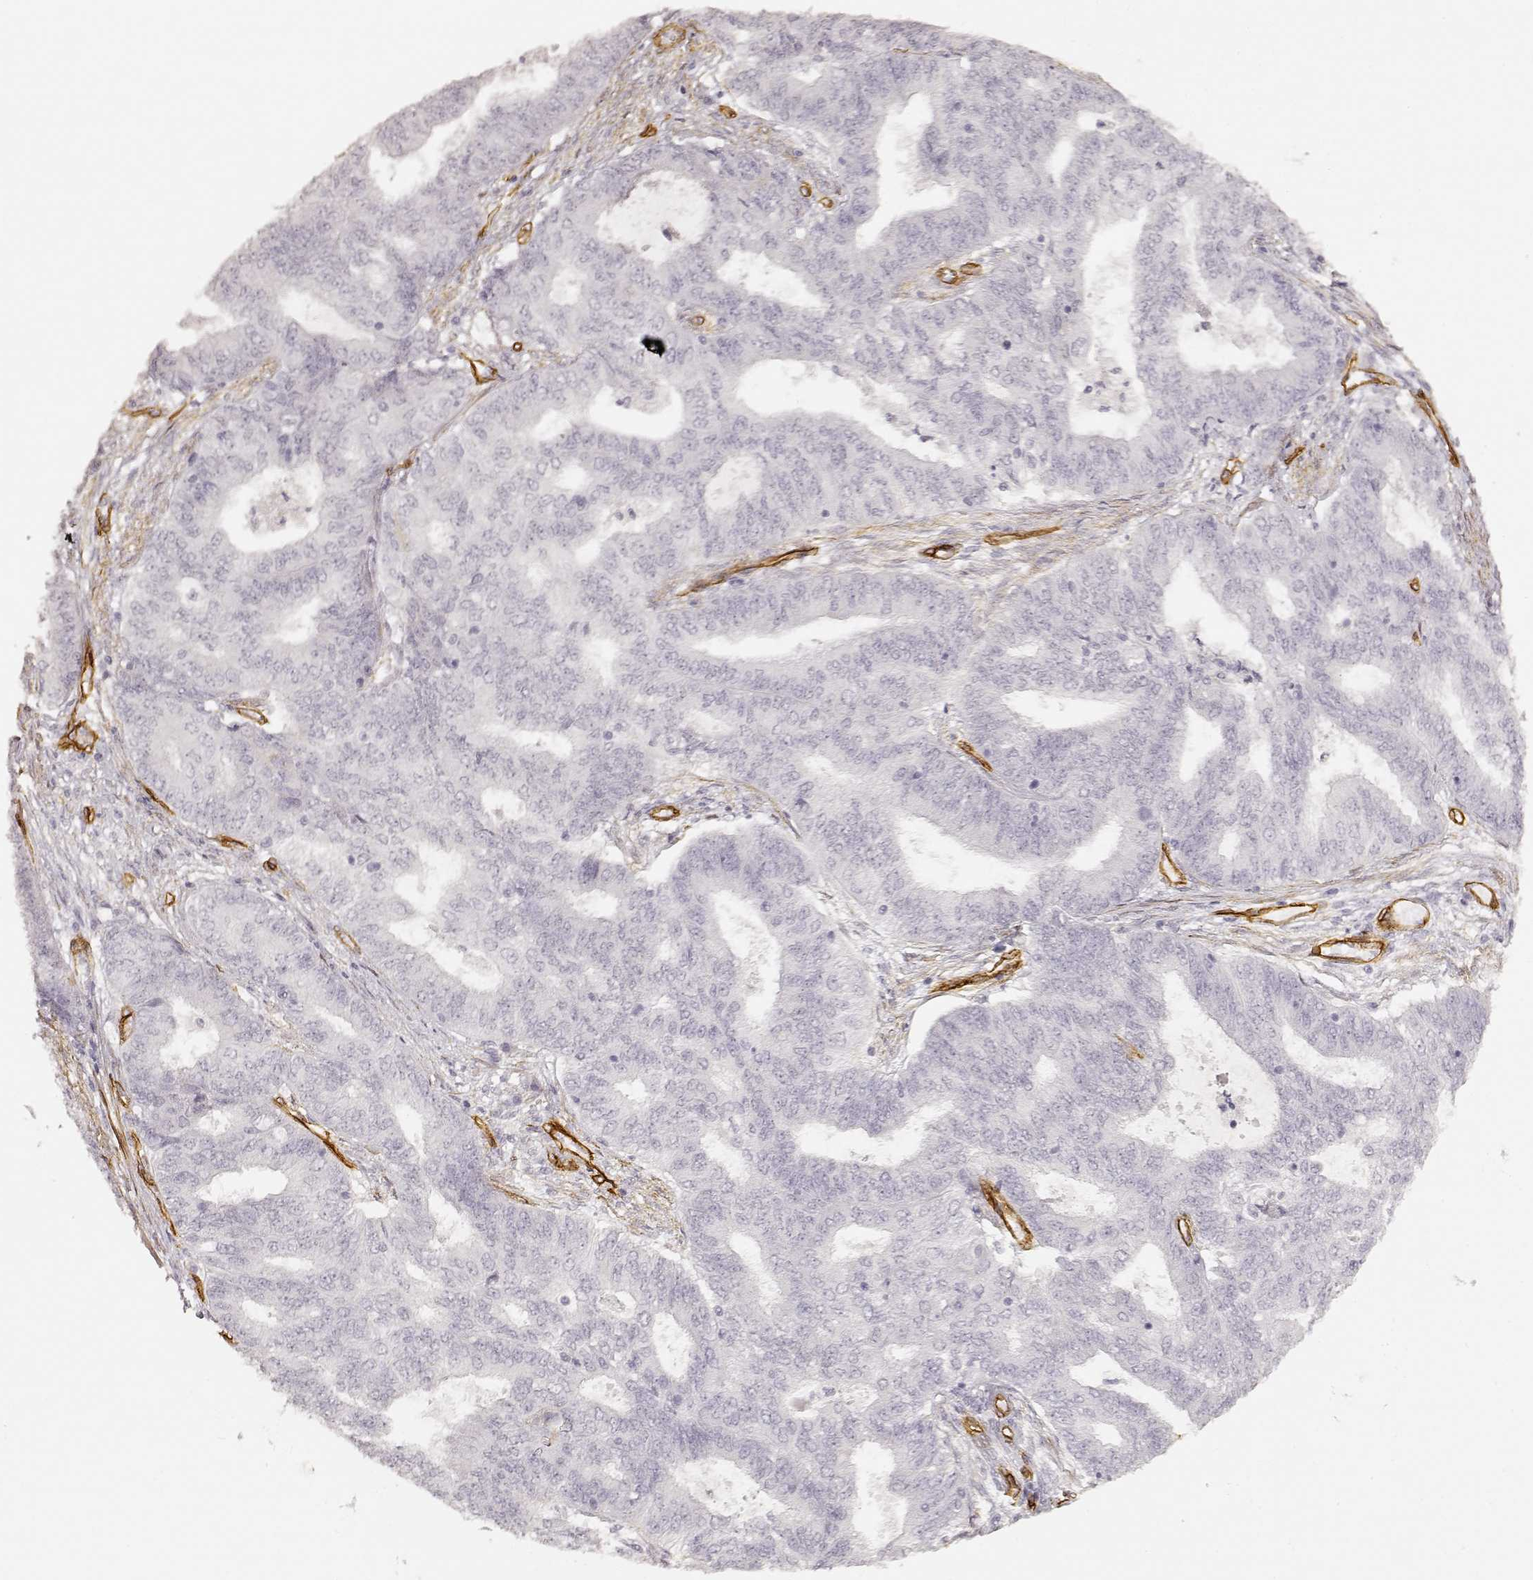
{"staining": {"intensity": "negative", "quantity": "none", "location": "none"}, "tissue": "endometrial cancer", "cell_type": "Tumor cells", "image_type": "cancer", "snomed": [{"axis": "morphology", "description": "Adenocarcinoma, NOS"}, {"axis": "topography", "description": "Endometrium"}], "caption": "A histopathology image of endometrial adenocarcinoma stained for a protein displays no brown staining in tumor cells.", "gene": "LAMA4", "patient": {"sex": "female", "age": 62}}